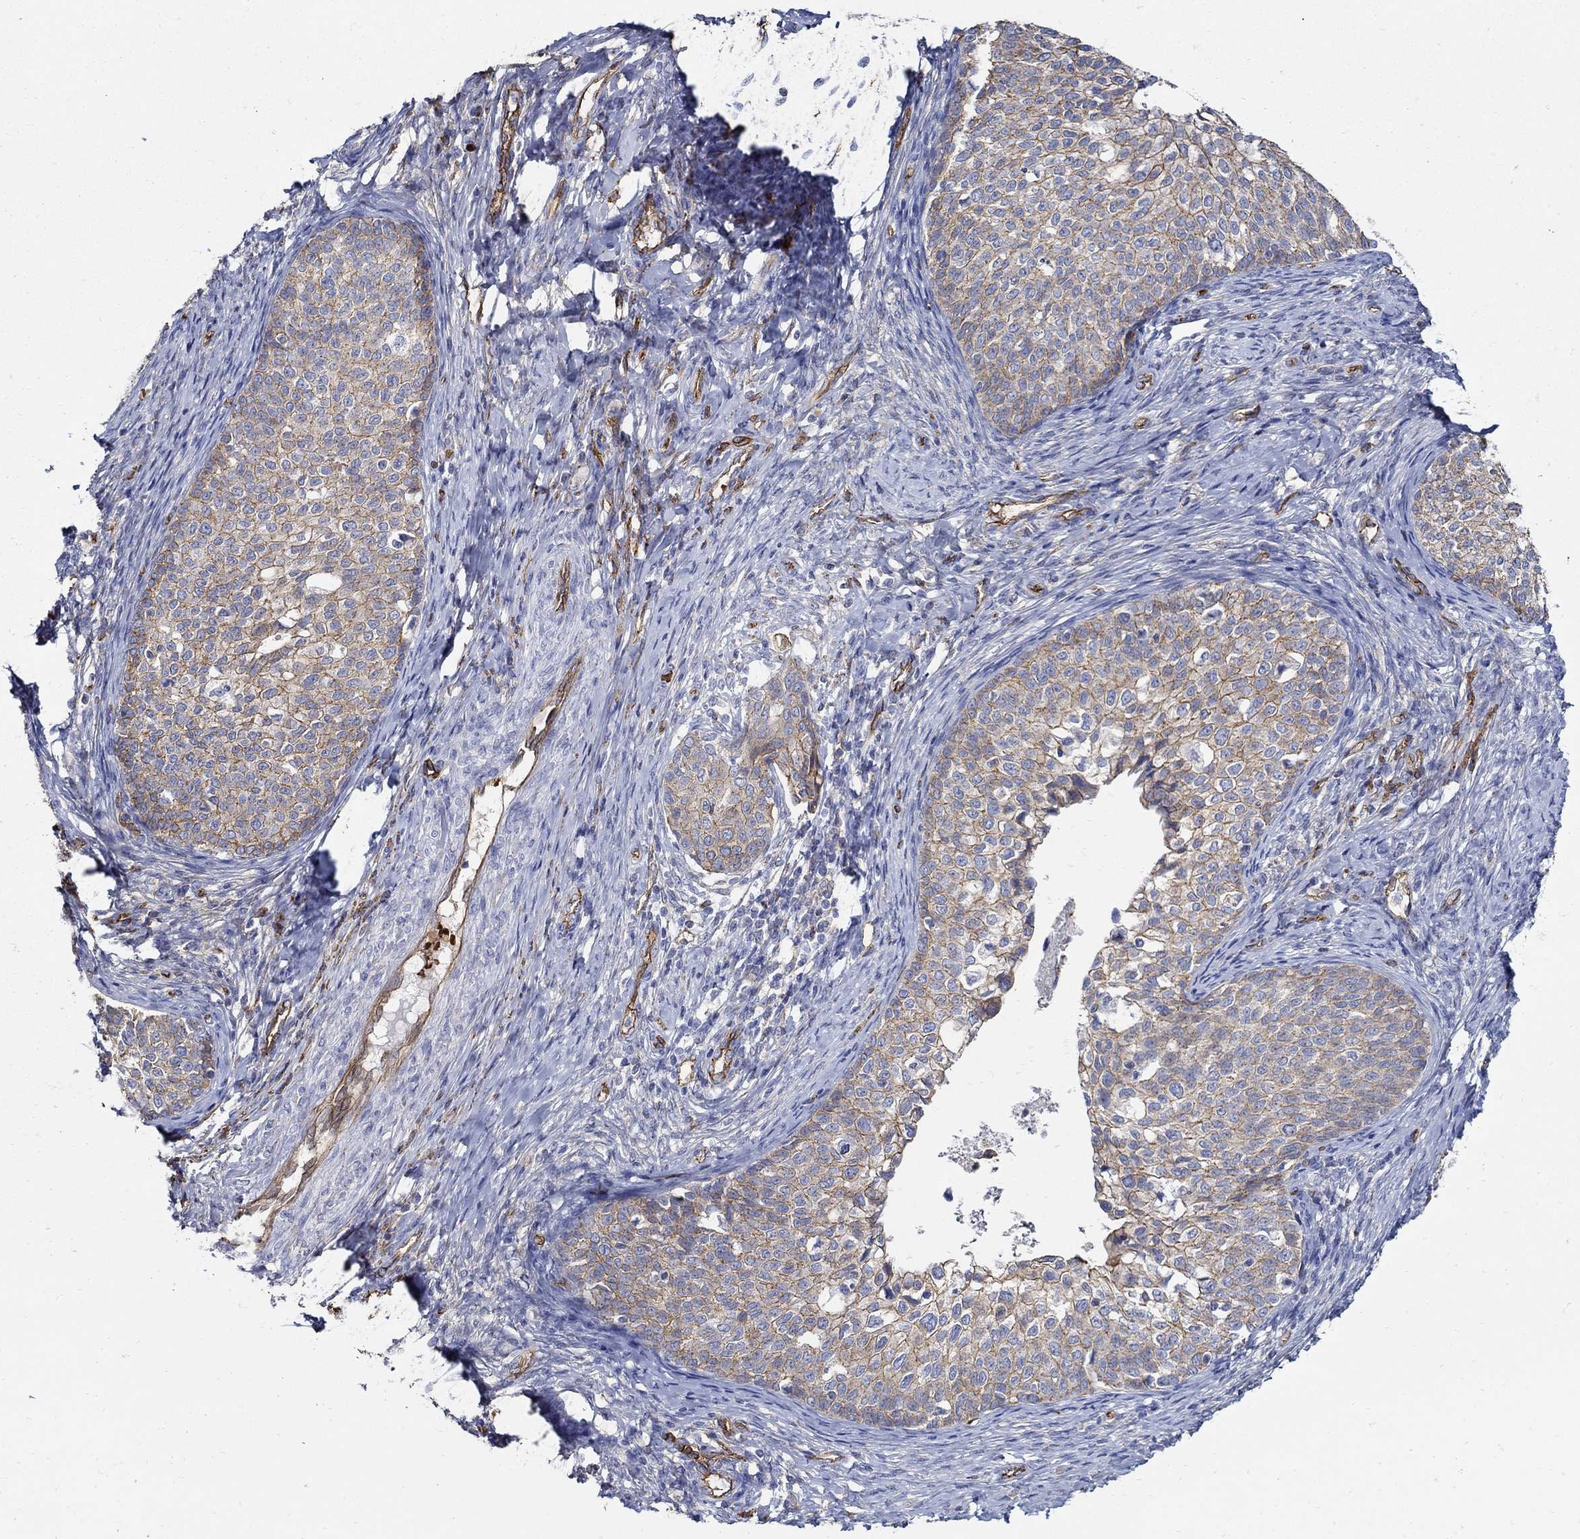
{"staining": {"intensity": "strong", "quantity": "25%-75%", "location": "cytoplasmic/membranous"}, "tissue": "cervical cancer", "cell_type": "Tumor cells", "image_type": "cancer", "snomed": [{"axis": "morphology", "description": "Squamous cell carcinoma, NOS"}, {"axis": "topography", "description": "Cervix"}], "caption": "DAB (3,3'-diaminobenzidine) immunohistochemical staining of squamous cell carcinoma (cervical) reveals strong cytoplasmic/membranous protein expression in approximately 25%-75% of tumor cells. Nuclei are stained in blue.", "gene": "APBB3", "patient": {"sex": "female", "age": 51}}